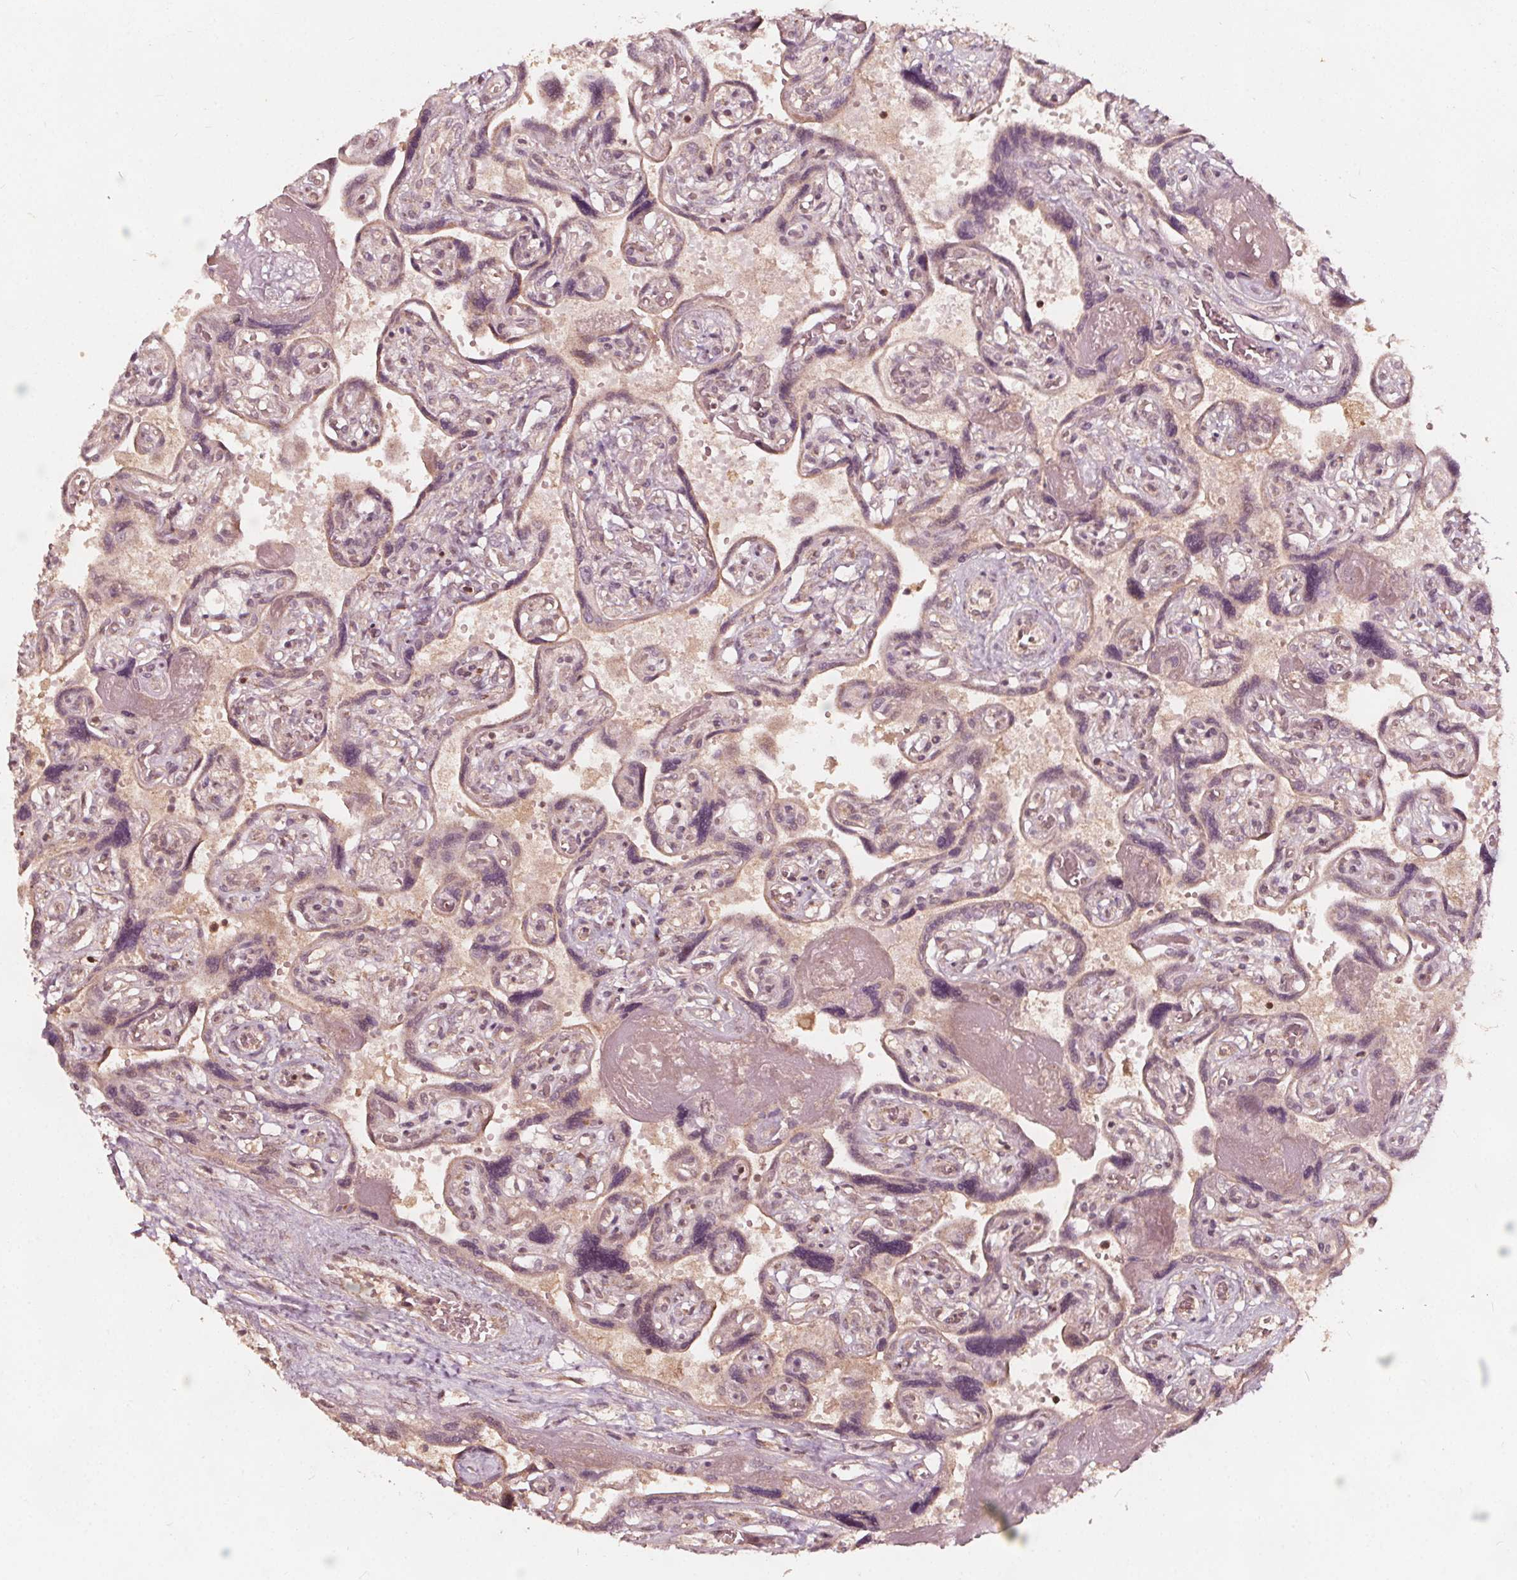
{"staining": {"intensity": "weak", "quantity": ">75%", "location": "cytoplasmic/membranous"}, "tissue": "placenta", "cell_type": "Decidual cells", "image_type": "normal", "snomed": [{"axis": "morphology", "description": "Normal tissue, NOS"}, {"axis": "topography", "description": "Placenta"}], "caption": "Immunohistochemical staining of normal human placenta reveals weak cytoplasmic/membranous protein positivity in about >75% of decidual cells. The protein is stained brown, and the nuclei are stained in blue (DAB (3,3'-diaminobenzidine) IHC with brightfield microscopy, high magnification).", "gene": "AIP", "patient": {"sex": "female", "age": 32}}